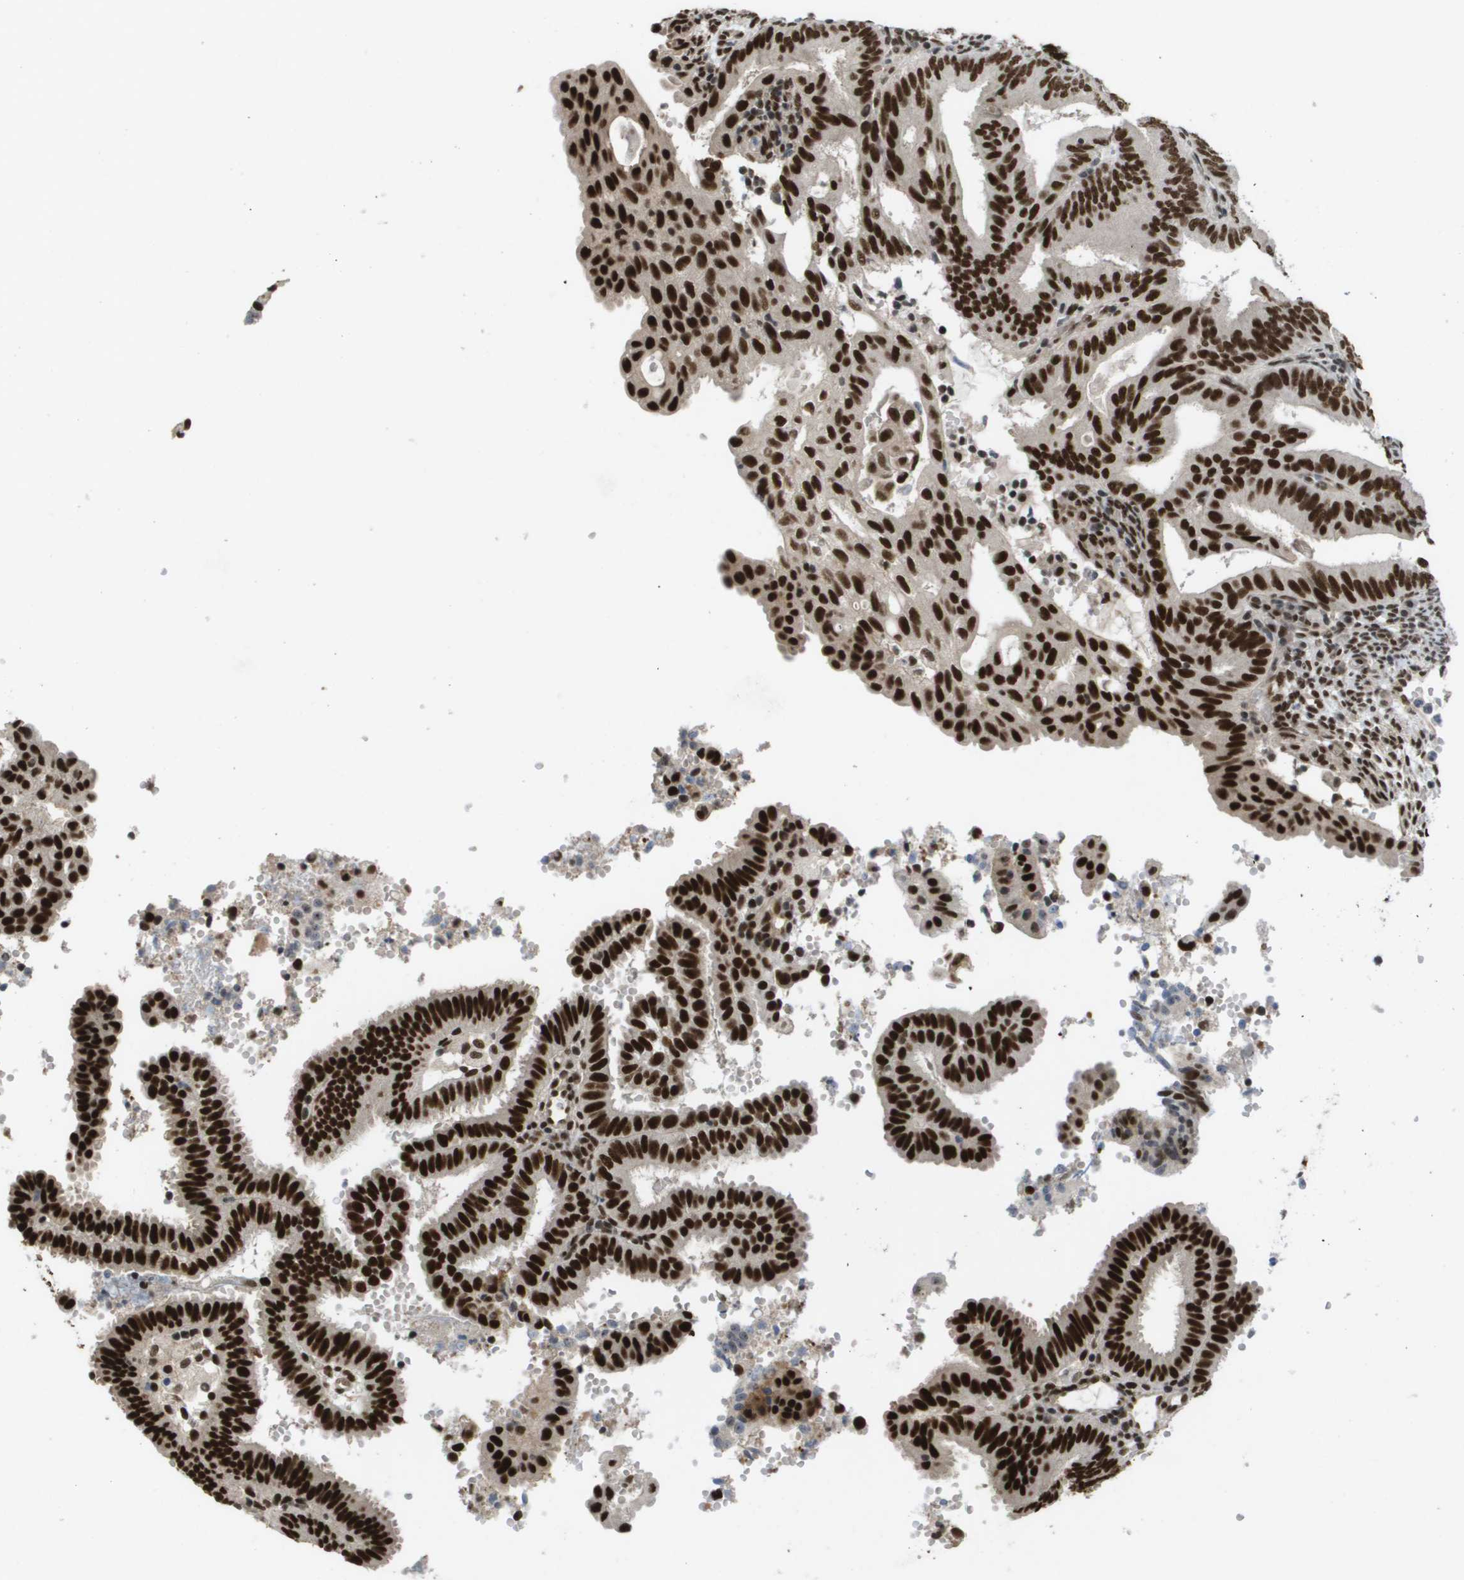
{"staining": {"intensity": "strong", "quantity": ">75%", "location": "nuclear"}, "tissue": "endometrial cancer", "cell_type": "Tumor cells", "image_type": "cancer", "snomed": [{"axis": "morphology", "description": "Adenocarcinoma, NOS"}, {"axis": "topography", "description": "Endometrium"}], "caption": "About >75% of tumor cells in human endometrial adenocarcinoma reveal strong nuclear protein positivity as visualized by brown immunohistochemical staining.", "gene": "CDT1", "patient": {"sex": "female", "age": 58}}